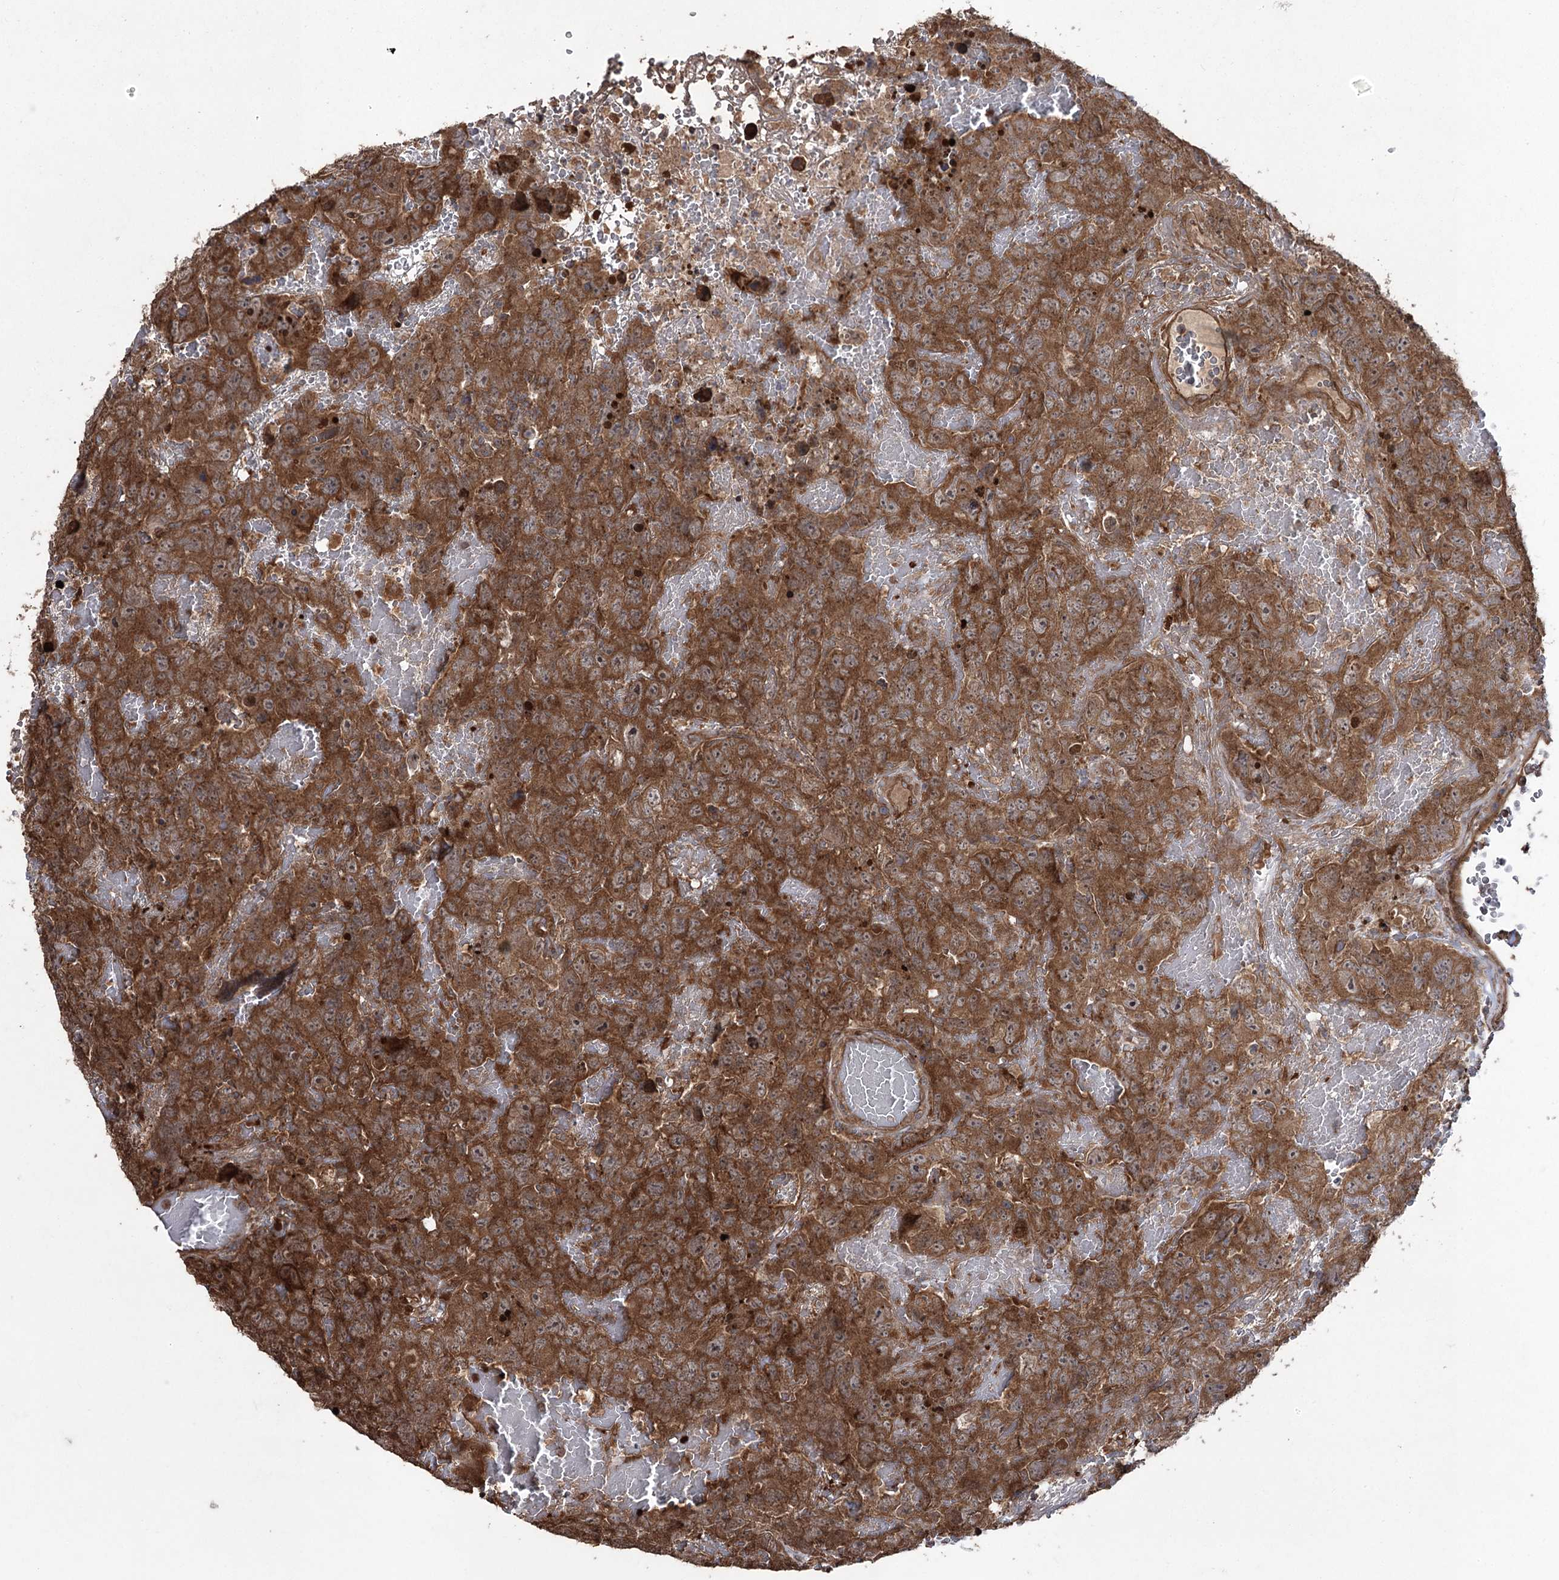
{"staining": {"intensity": "strong", "quantity": ">75%", "location": "cytoplasmic/membranous"}, "tissue": "testis cancer", "cell_type": "Tumor cells", "image_type": "cancer", "snomed": [{"axis": "morphology", "description": "Carcinoma, Embryonal, NOS"}, {"axis": "topography", "description": "Testis"}], "caption": "Strong cytoplasmic/membranous expression for a protein is present in about >75% of tumor cells of embryonal carcinoma (testis) using IHC.", "gene": "LARS2", "patient": {"sex": "male", "age": 45}}